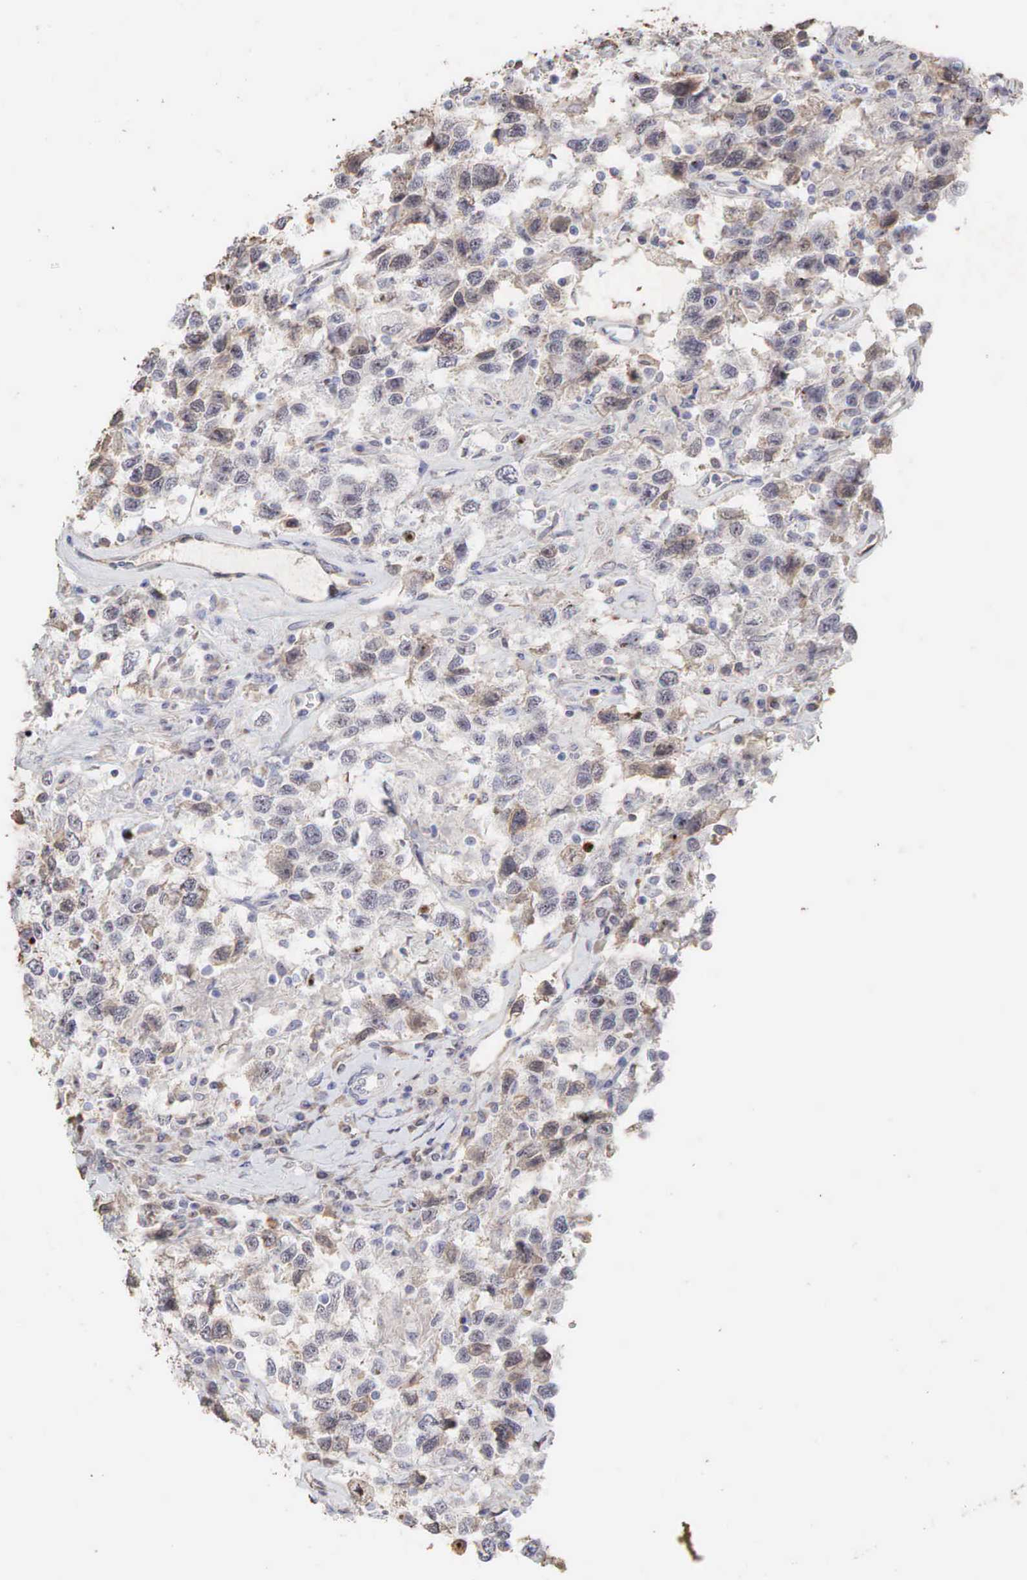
{"staining": {"intensity": "weak", "quantity": "25%-75%", "location": "cytoplasmic/membranous,nuclear"}, "tissue": "testis cancer", "cell_type": "Tumor cells", "image_type": "cancer", "snomed": [{"axis": "morphology", "description": "Seminoma, NOS"}, {"axis": "topography", "description": "Testis"}], "caption": "Seminoma (testis) was stained to show a protein in brown. There is low levels of weak cytoplasmic/membranous and nuclear positivity in about 25%-75% of tumor cells. Immunohistochemistry stains the protein in brown and the nuclei are stained blue.", "gene": "DKC1", "patient": {"sex": "male", "age": 41}}